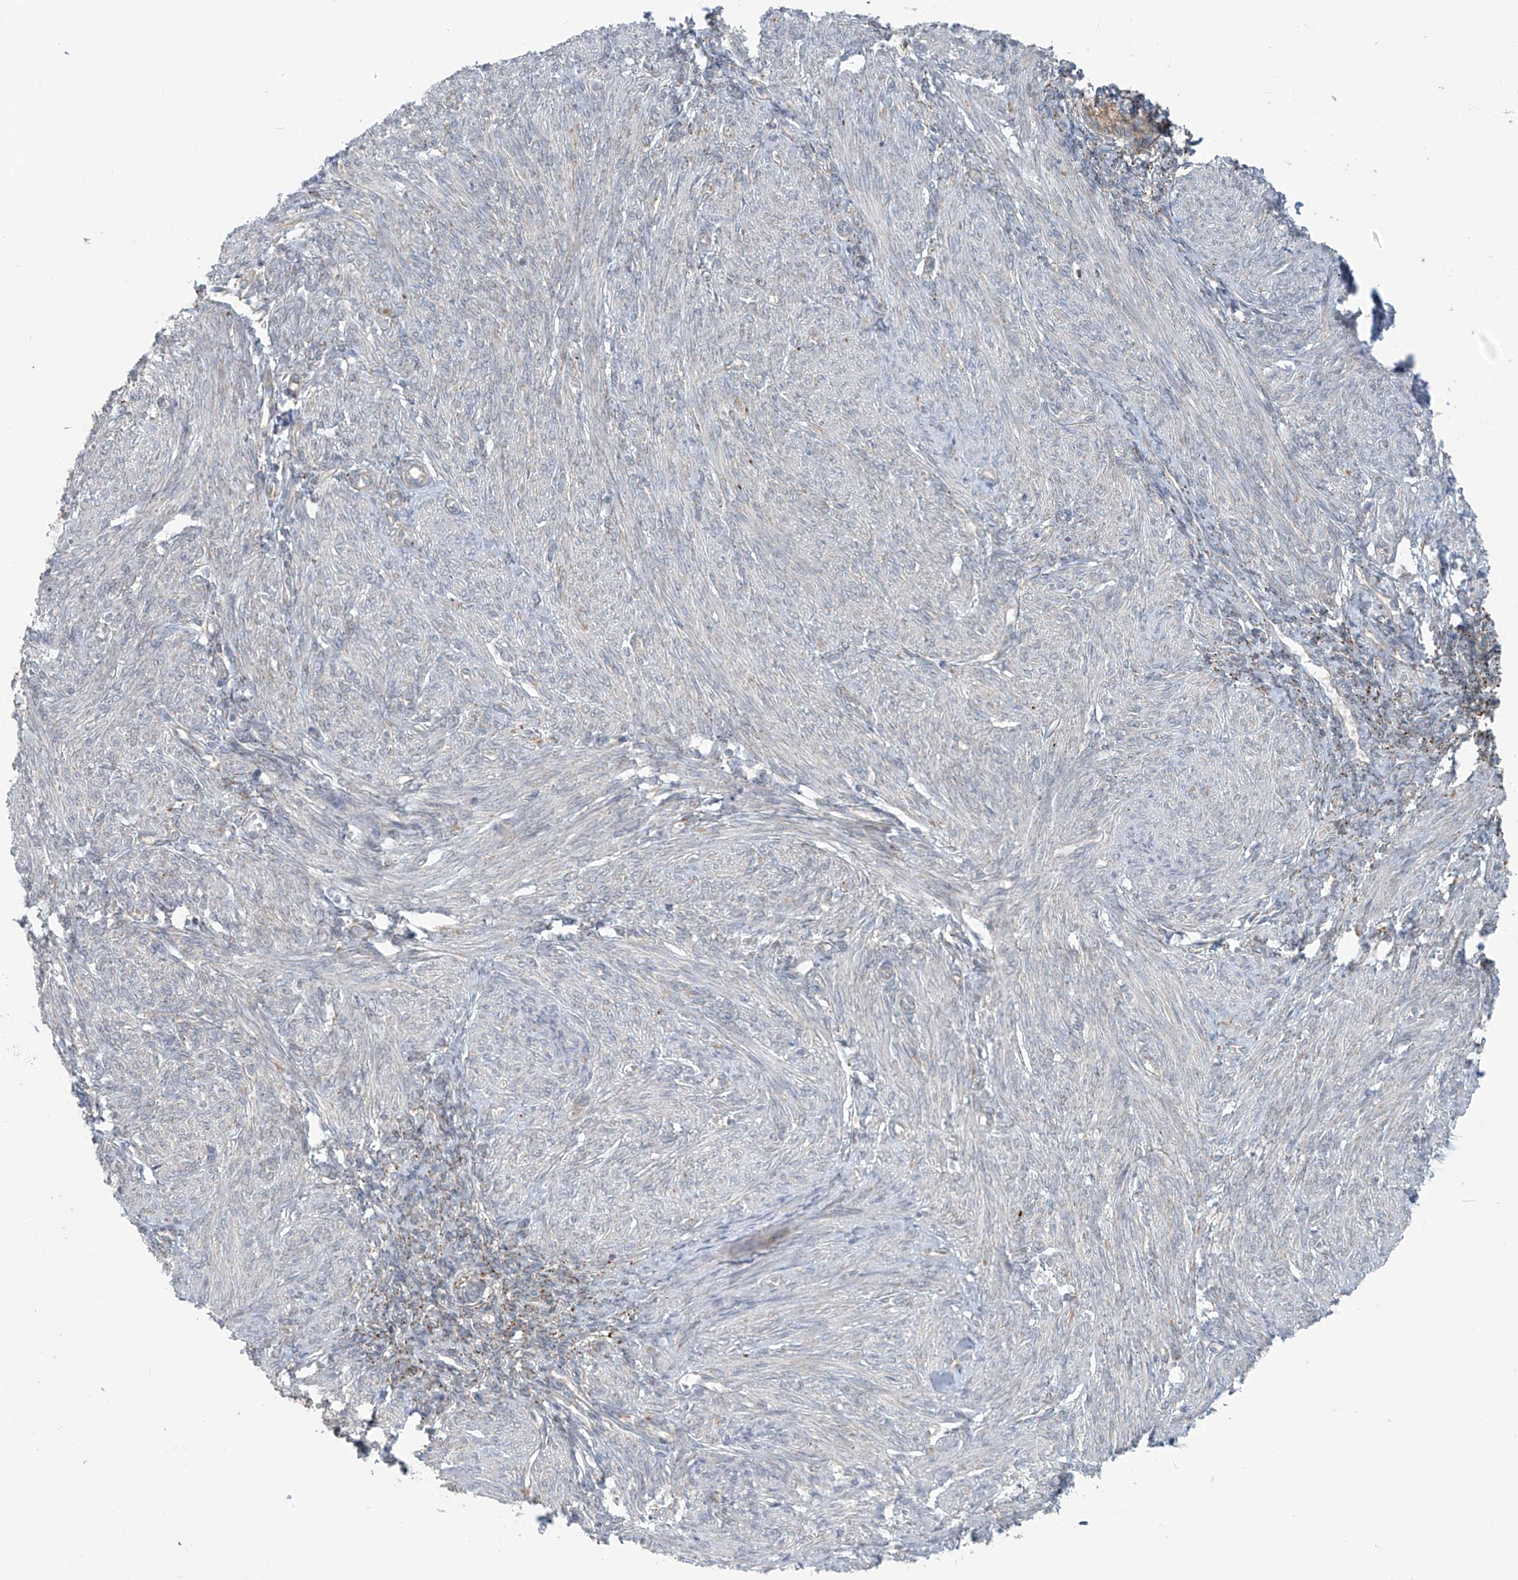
{"staining": {"intensity": "negative", "quantity": "none", "location": "none"}, "tissue": "endometrium", "cell_type": "Cells in endometrial stroma", "image_type": "normal", "snomed": [{"axis": "morphology", "description": "Normal tissue, NOS"}, {"axis": "topography", "description": "Endometrium"}], "caption": "Photomicrograph shows no significant protein expression in cells in endometrial stroma of benign endometrium.", "gene": "LZTS3", "patient": {"sex": "female", "age": 77}}